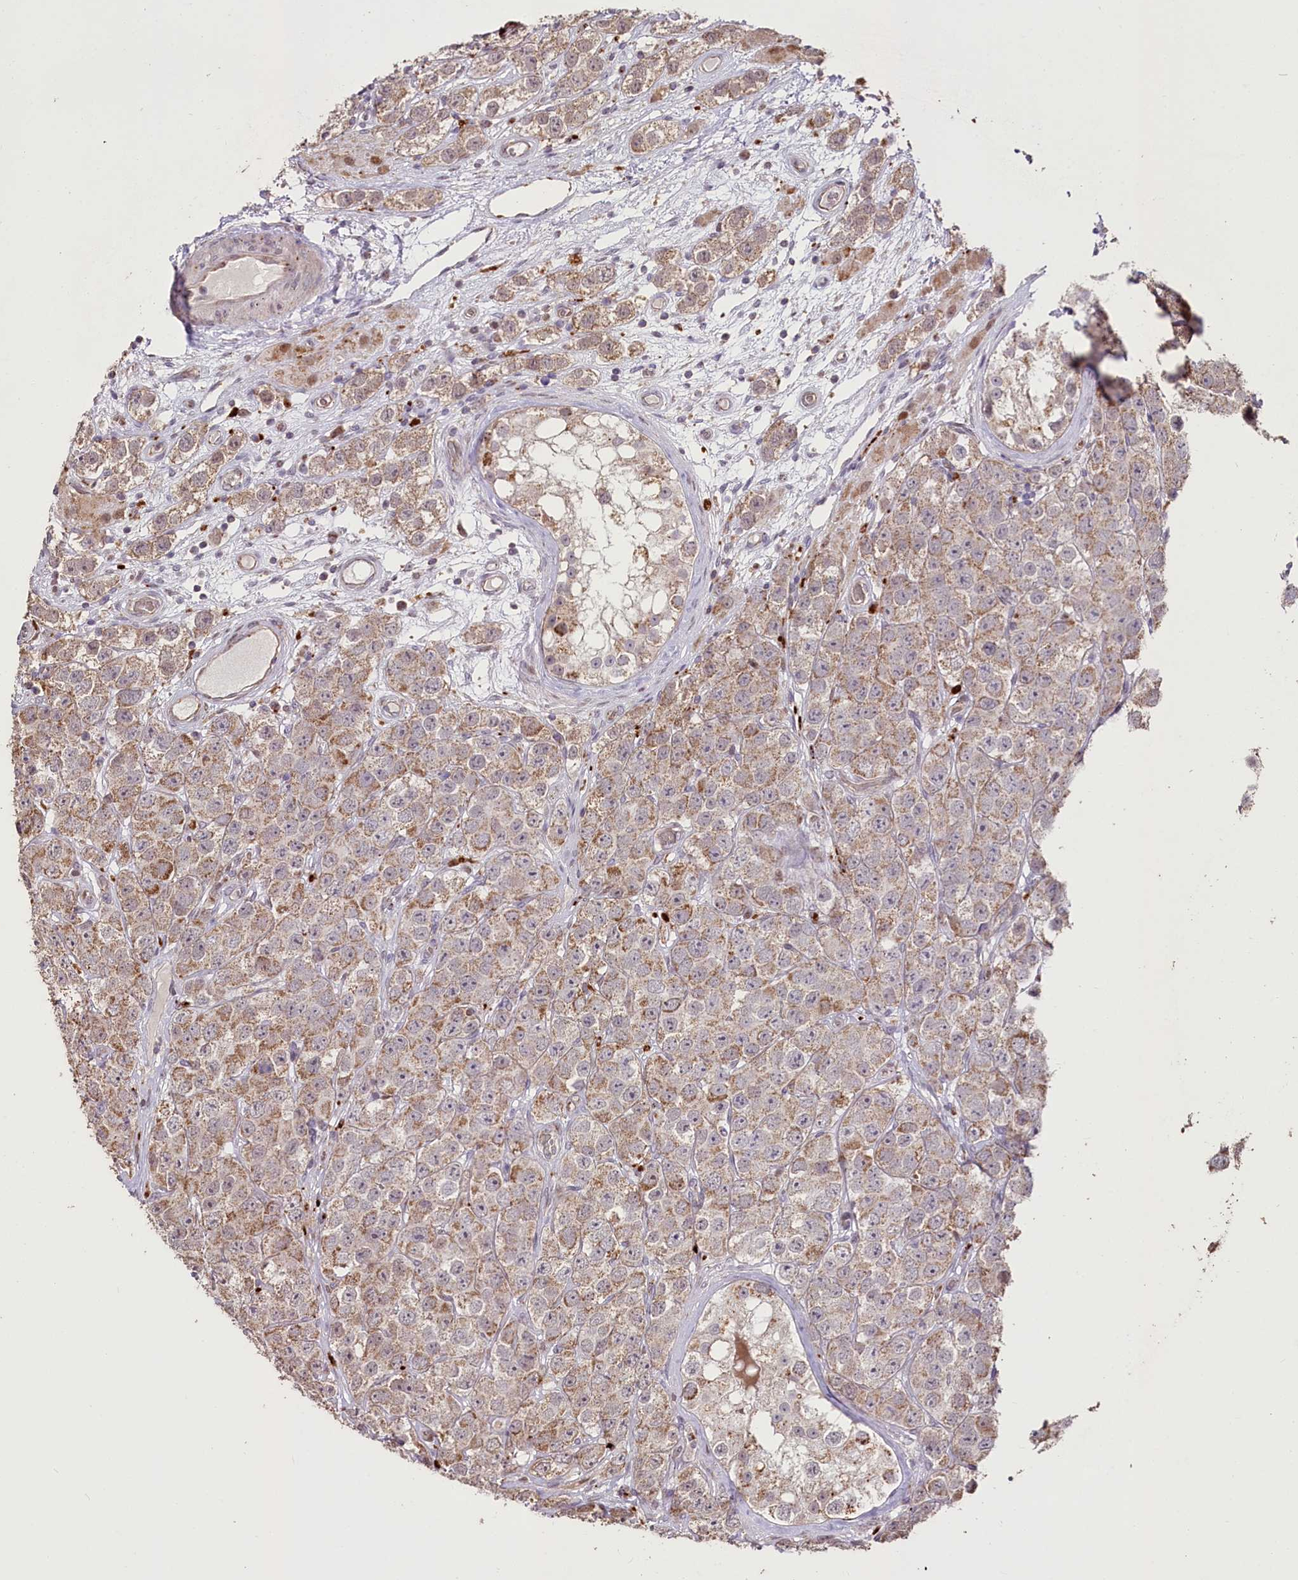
{"staining": {"intensity": "weak", "quantity": "25%-75%", "location": "cytoplasmic/membranous"}, "tissue": "testis cancer", "cell_type": "Tumor cells", "image_type": "cancer", "snomed": [{"axis": "morphology", "description": "Seminoma, NOS"}, {"axis": "topography", "description": "Testis"}], "caption": "Immunohistochemistry (IHC) of human testis cancer reveals low levels of weak cytoplasmic/membranous positivity in approximately 25%-75% of tumor cells.", "gene": "CARD19", "patient": {"sex": "male", "age": 28}}